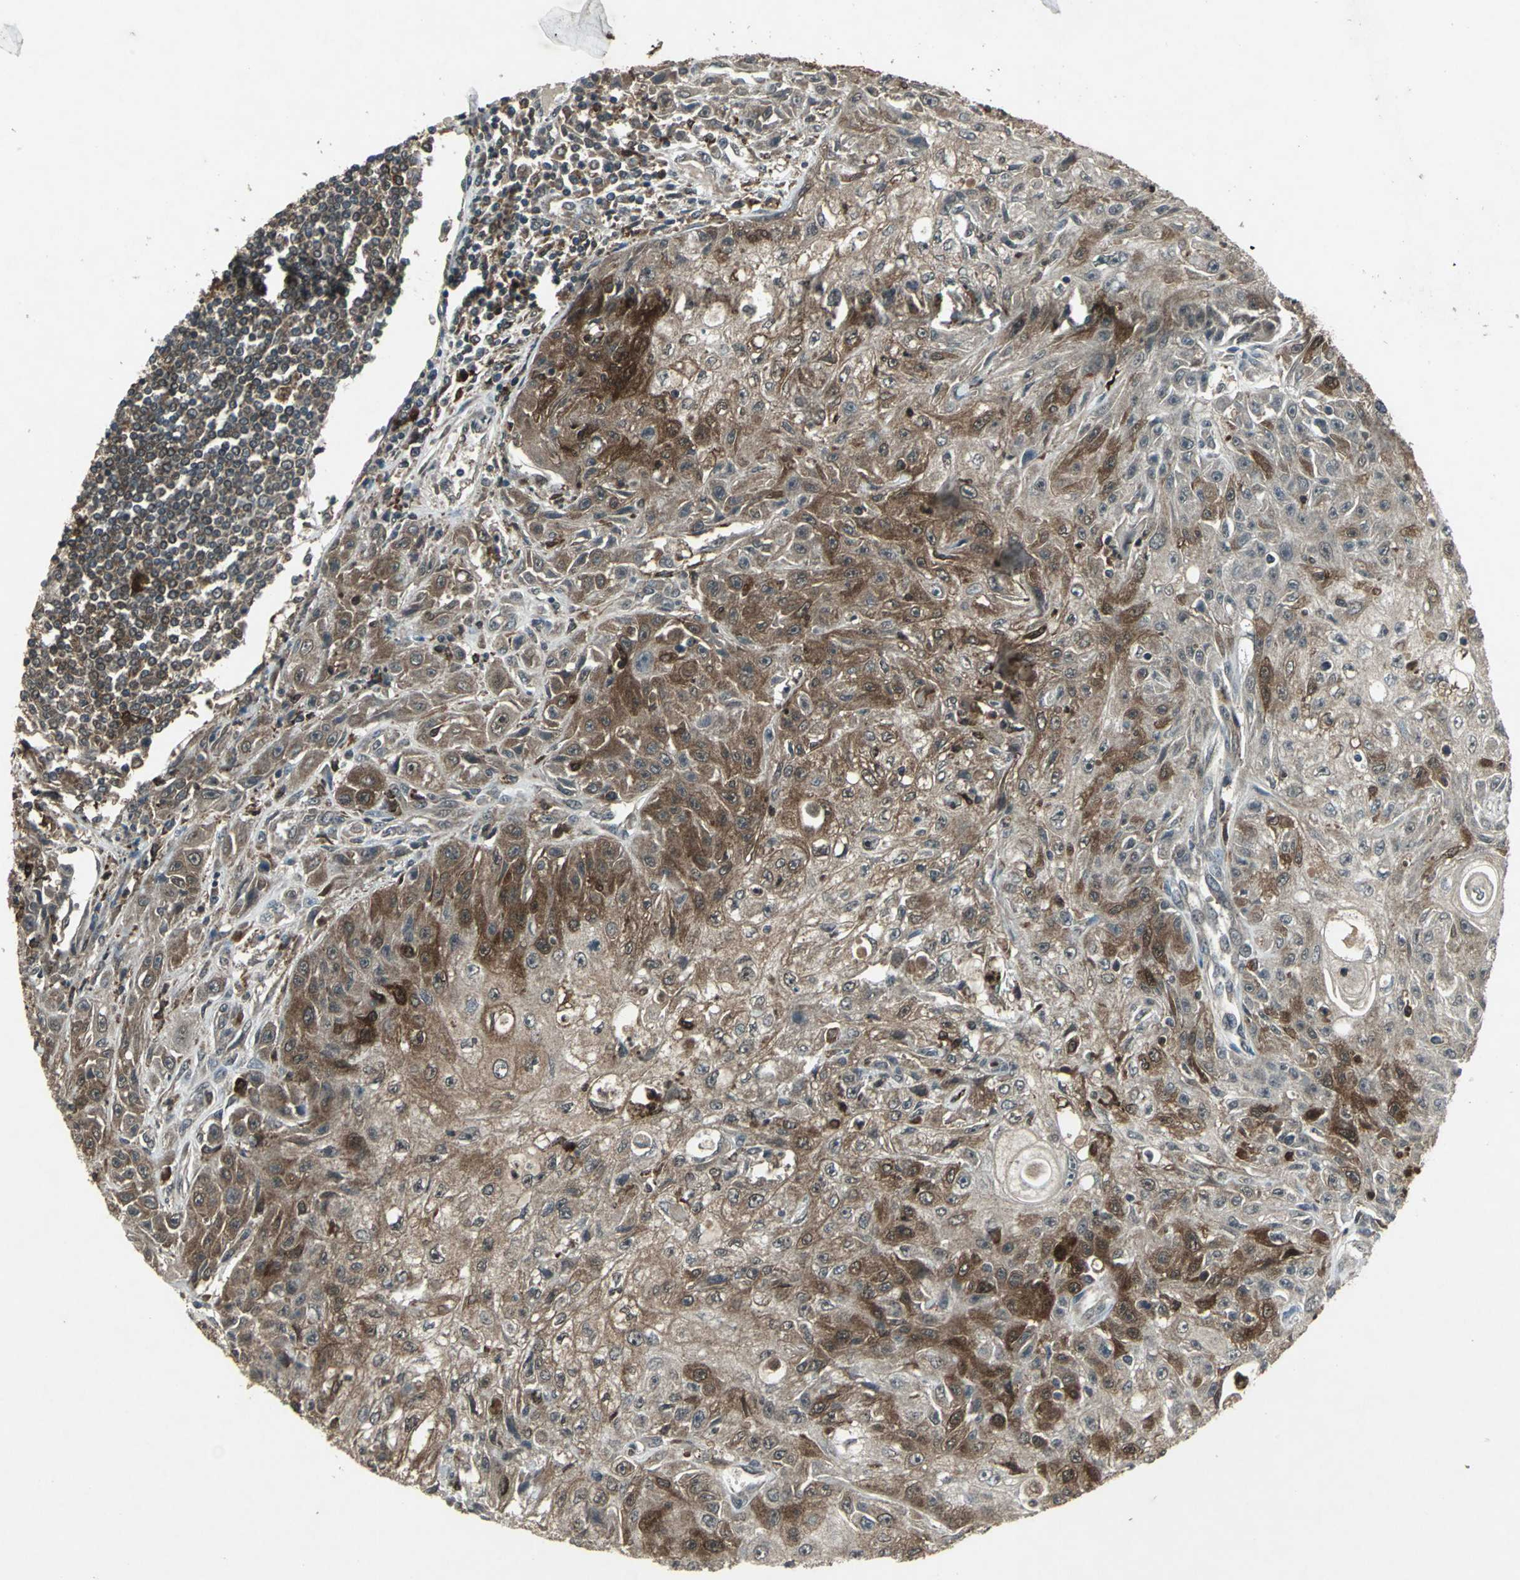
{"staining": {"intensity": "strong", "quantity": ">75%", "location": "cytoplasmic/membranous,nuclear"}, "tissue": "skin cancer", "cell_type": "Tumor cells", "image_type": "cancer", "snomed": [{"axis": "morphology", "description": "Squamous cell carcinoma, NOS"}, {"axis": "topography", "description": "Skin"}], "caption": "Brown immunohistochemical staining in human squamous cell carcinoma (skin) shows strong cytoplasmic/membranous and nuclear staining in approximately >75% of tumor cells. The protein is shown in brown color, while the nuclei are stained blue.", "gene": "PYCARD", "patient": {"sex": "male", "age": 75}}